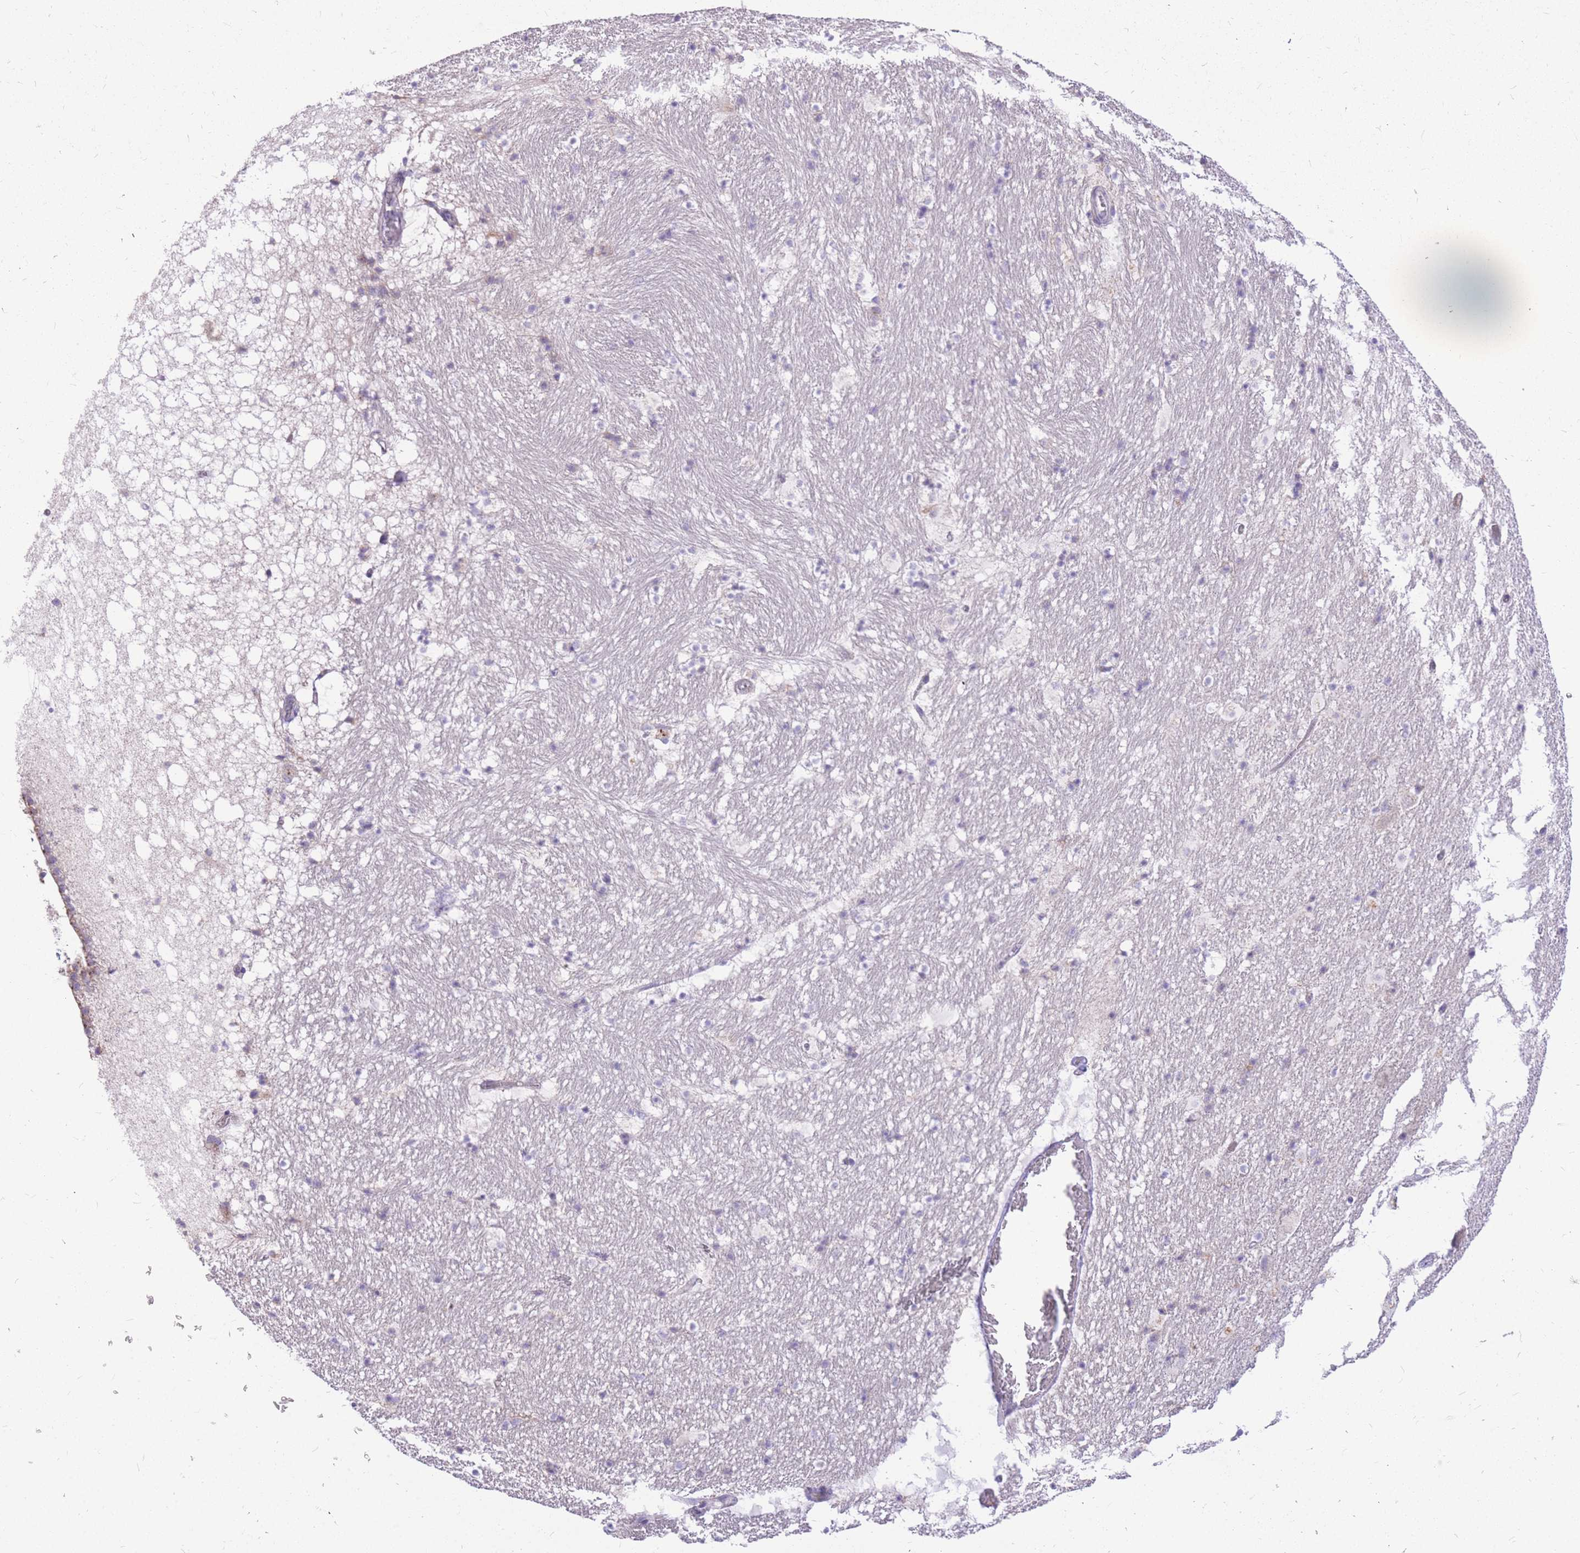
{"staining": {"intensity": "negative", "quantity": "none", "location": "none"}, "tissue": "hippocampus", "cell_type": "Glial cells", "image_type": "normal", "snomed": [{"axis": "morphology", "description": "Normal tissue, NOS"}, {"axis": "topography", "description": "Hippocampus"}], "caption": "An image of hippocampus stained for a protein exhibits no brown staining in glial cells.", "gene": "TOPAZ1", "patient": {"sex": "male", "age": 37}}